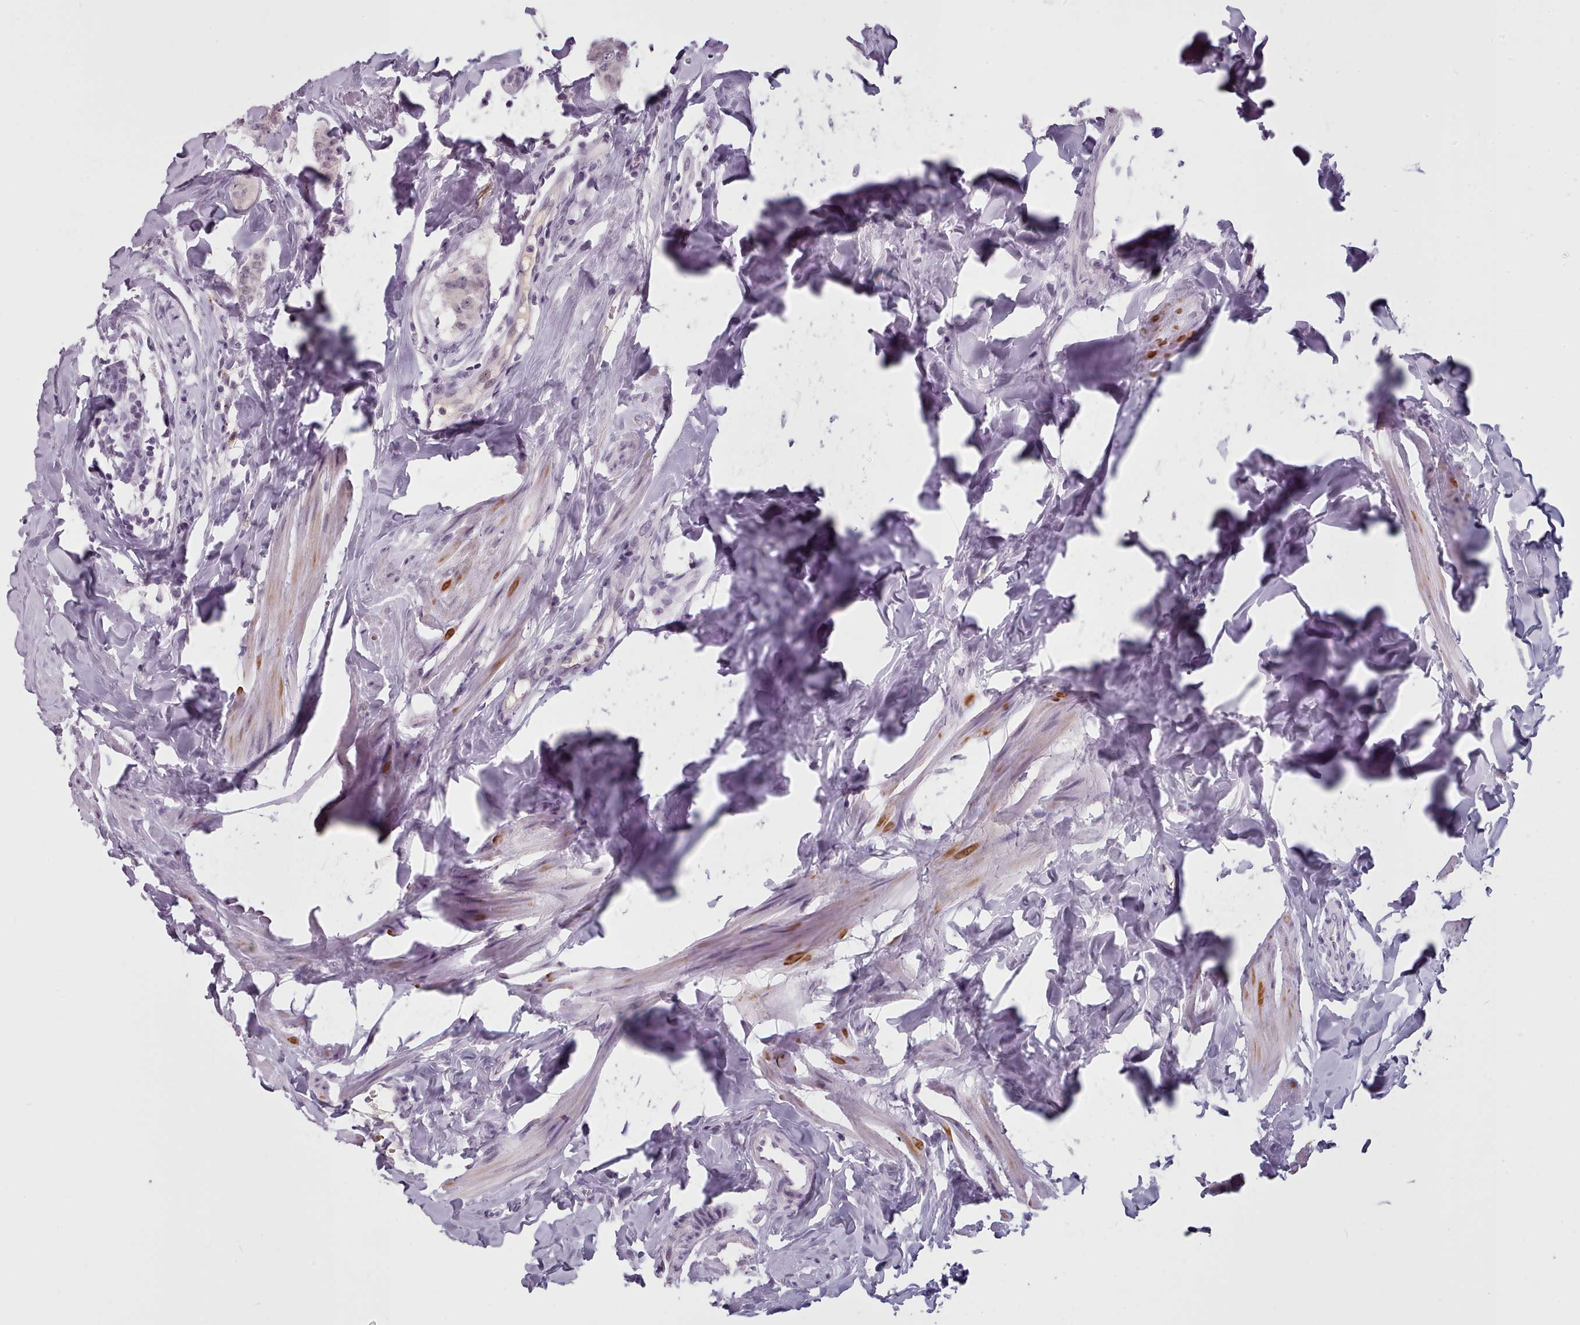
{"staining": {"intensity": "negative", "quantity": "none", "location": "none"}, "tissue": "breast cancer", "cell_type": "Tumor cells", "image_type": "cancer", "snomed": [{"axis": "morphology", "description": "Duct carcinoma"}, {"axis": "topography", "description": "Breast"}], "caption": "Human intraductal carcinoma (breast) stained for a protein using immunohistochemistry (IHC) demonstrates no staining in tumor cells.", "gene": "PBX4", "patient": {"sex": "female", "age": 40}}